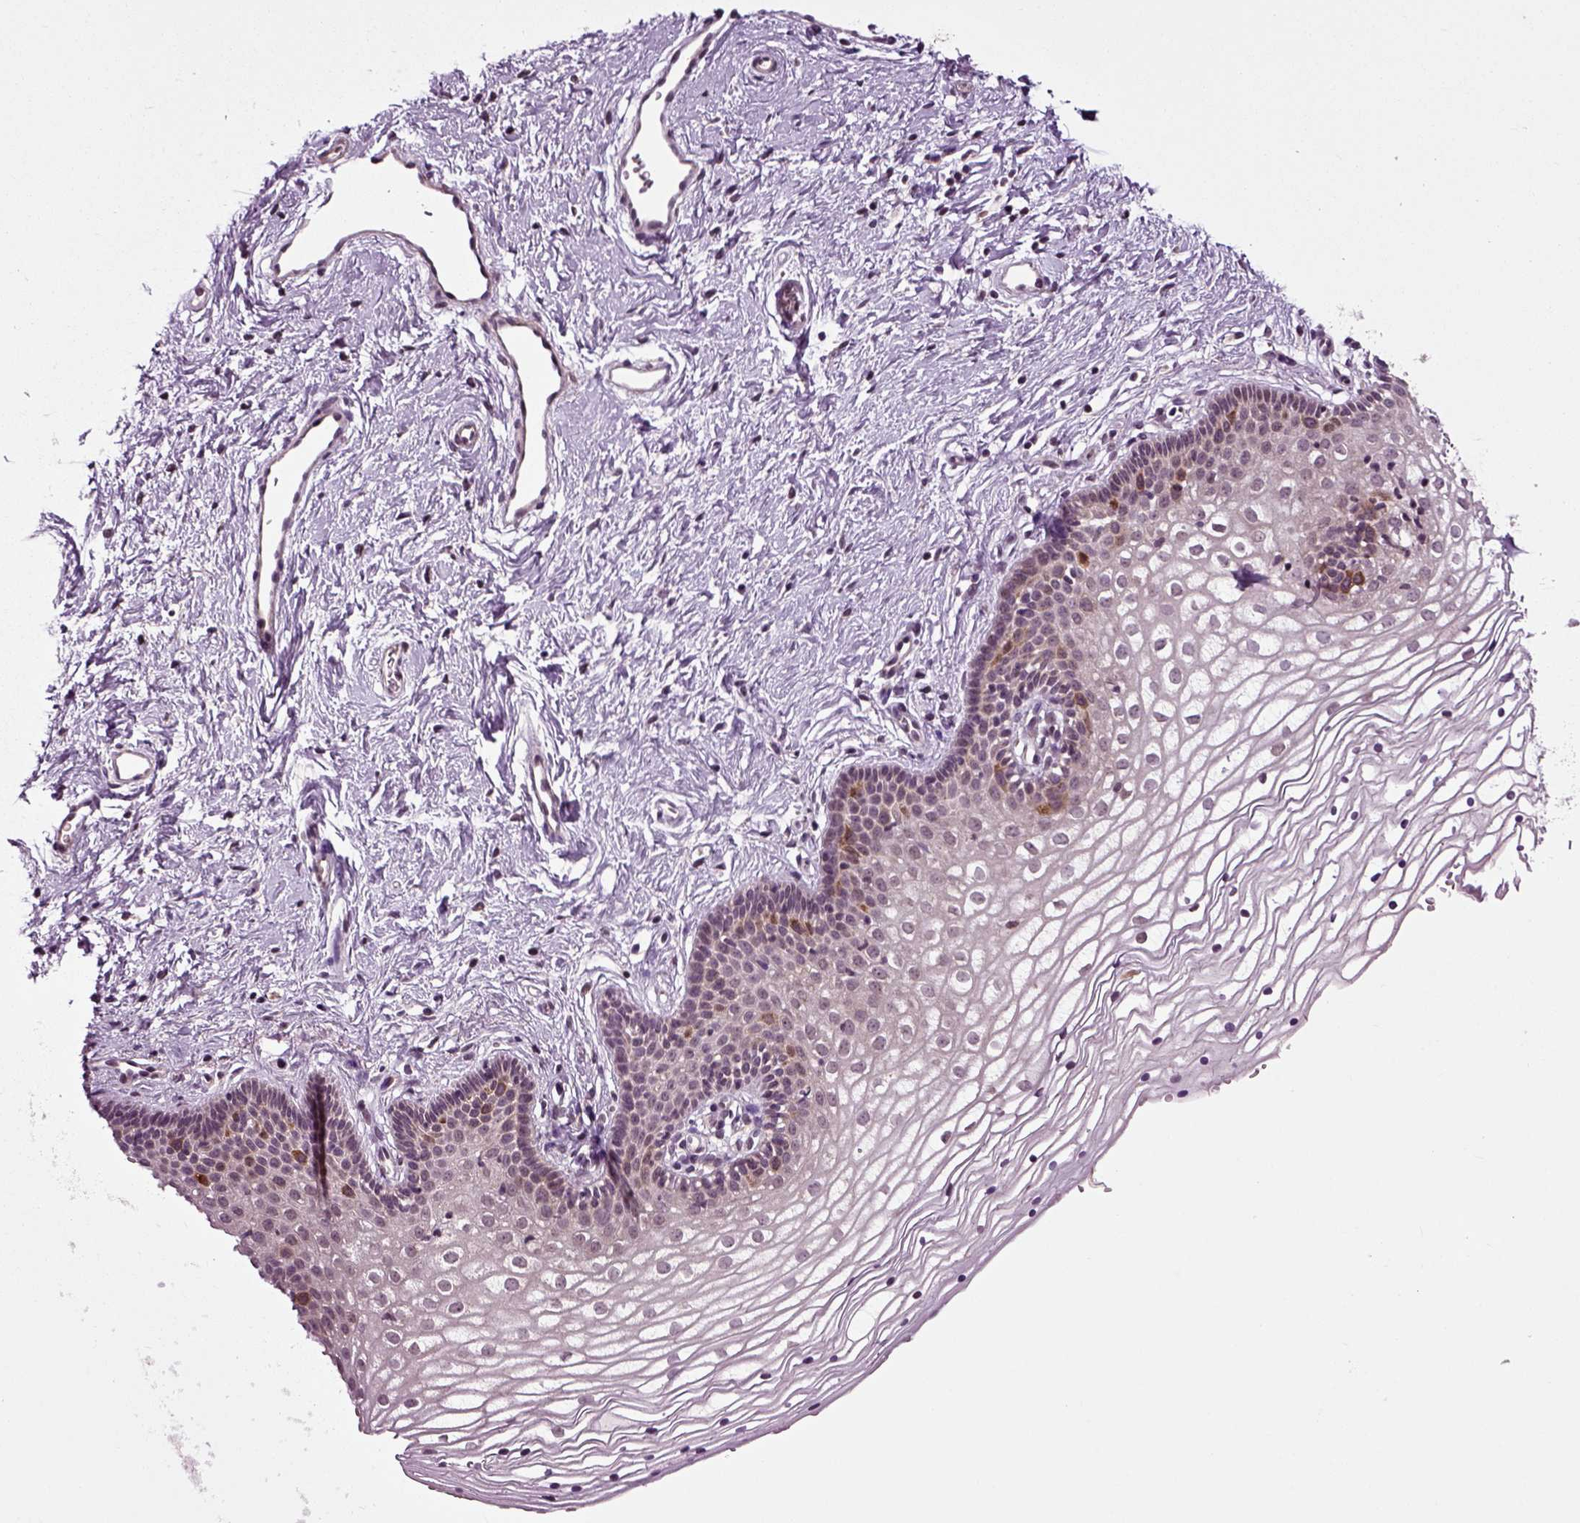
{"staining": {"intensity": "moderate", "quantity": "<25%", "location": "nuclear"}, "tissue": "vagina", "cell_type": "Squamous epithelial cells", "image_type": "normal", "snomed": [{"axis": "morphology", "description": "Normal tissue, NOS"}, {"axis": "topography", "description": "Vagina"}], "caption": "Brown immunohistochemical staining in benign vagina demonstrates moderate nuclear staining in about <25% of squamous epithelial cells. Immunohistochemistry (ihc) stains the protein in brown and the nuclei are stained blue.", "gene": "KNSTRN", "patient": {"sex": "female", "age": 36}}